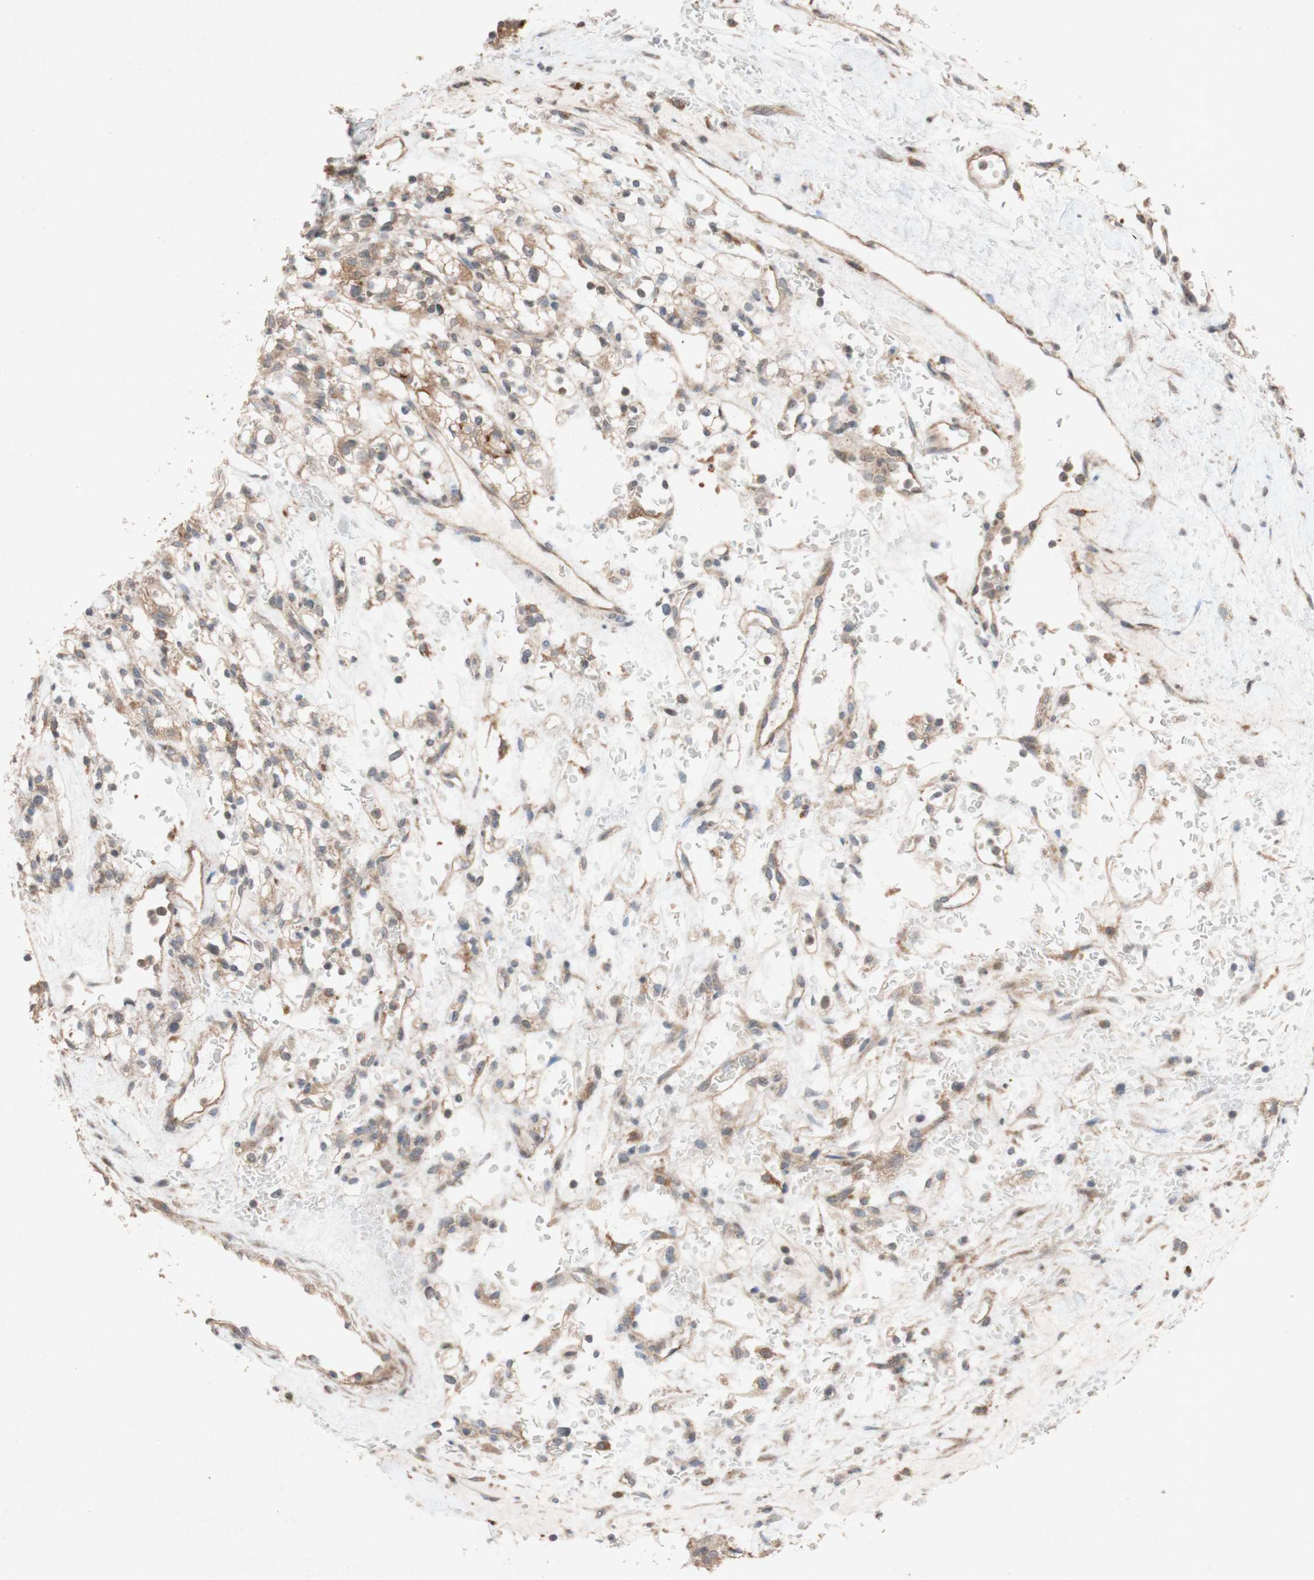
{"staining": {"intensity": "moderate", "quantity": ">75%", "location": "cytoplasmic/membranous"}, "tissue": "renal cancer", "cell_type": "Tumor cells", "image_type": "cancer", "snomed": [{"axis": "morphology", "description": "Normal tissue, NOS"}, {"axis": "morphology", "description": "Adenocarcinoma, NOS"}, {"axis": "topography", "description": "Kidney"}], "caption": "Protein staining of renal cancer (adenocarcinoma) tissue reveals moderate cytoplasmic/membranous staining in about >75% of tumor cells.", "gene": "ATP6V1F", "patient": {"sex": "female", "age": 72}}